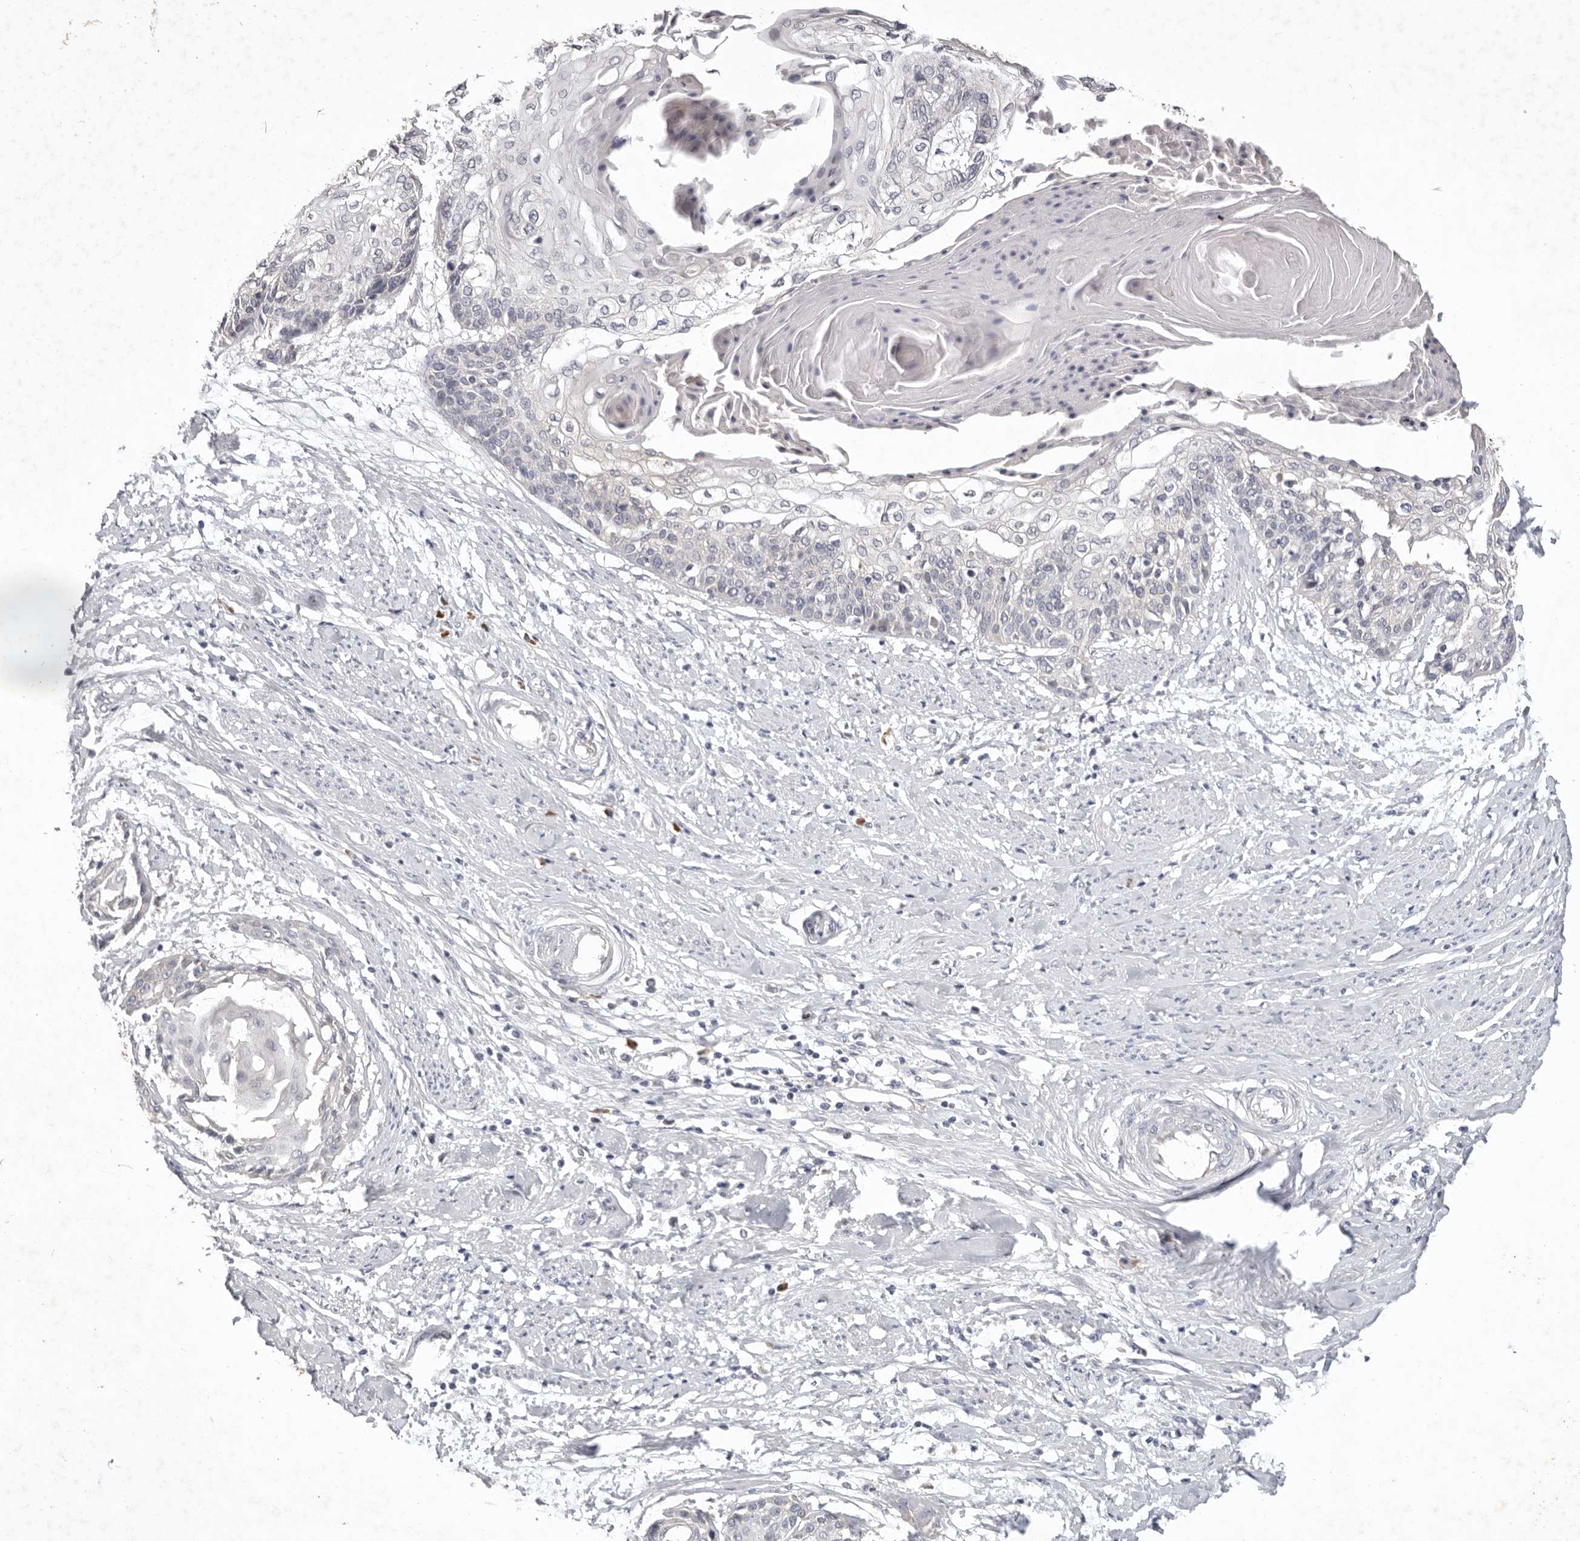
{"staining": {"intensity": "negative", "quantity": "none", "location": "none"}, "tissue": "cervical cancer", "cell_type": "Tumor cells", "image_type": "cancer", "snomed": [{"axis": "morphology", "description": "Squamous cell carcinoma, NOS"}, {"axis": "topography", "description": "Cervix"}], "caption": "IHC of cervical cancer (squamous cell carcinoma) reveals no expression in tumor cells.", "gene": "WDR77", "patient": {"sex": "female", "age": 57}}